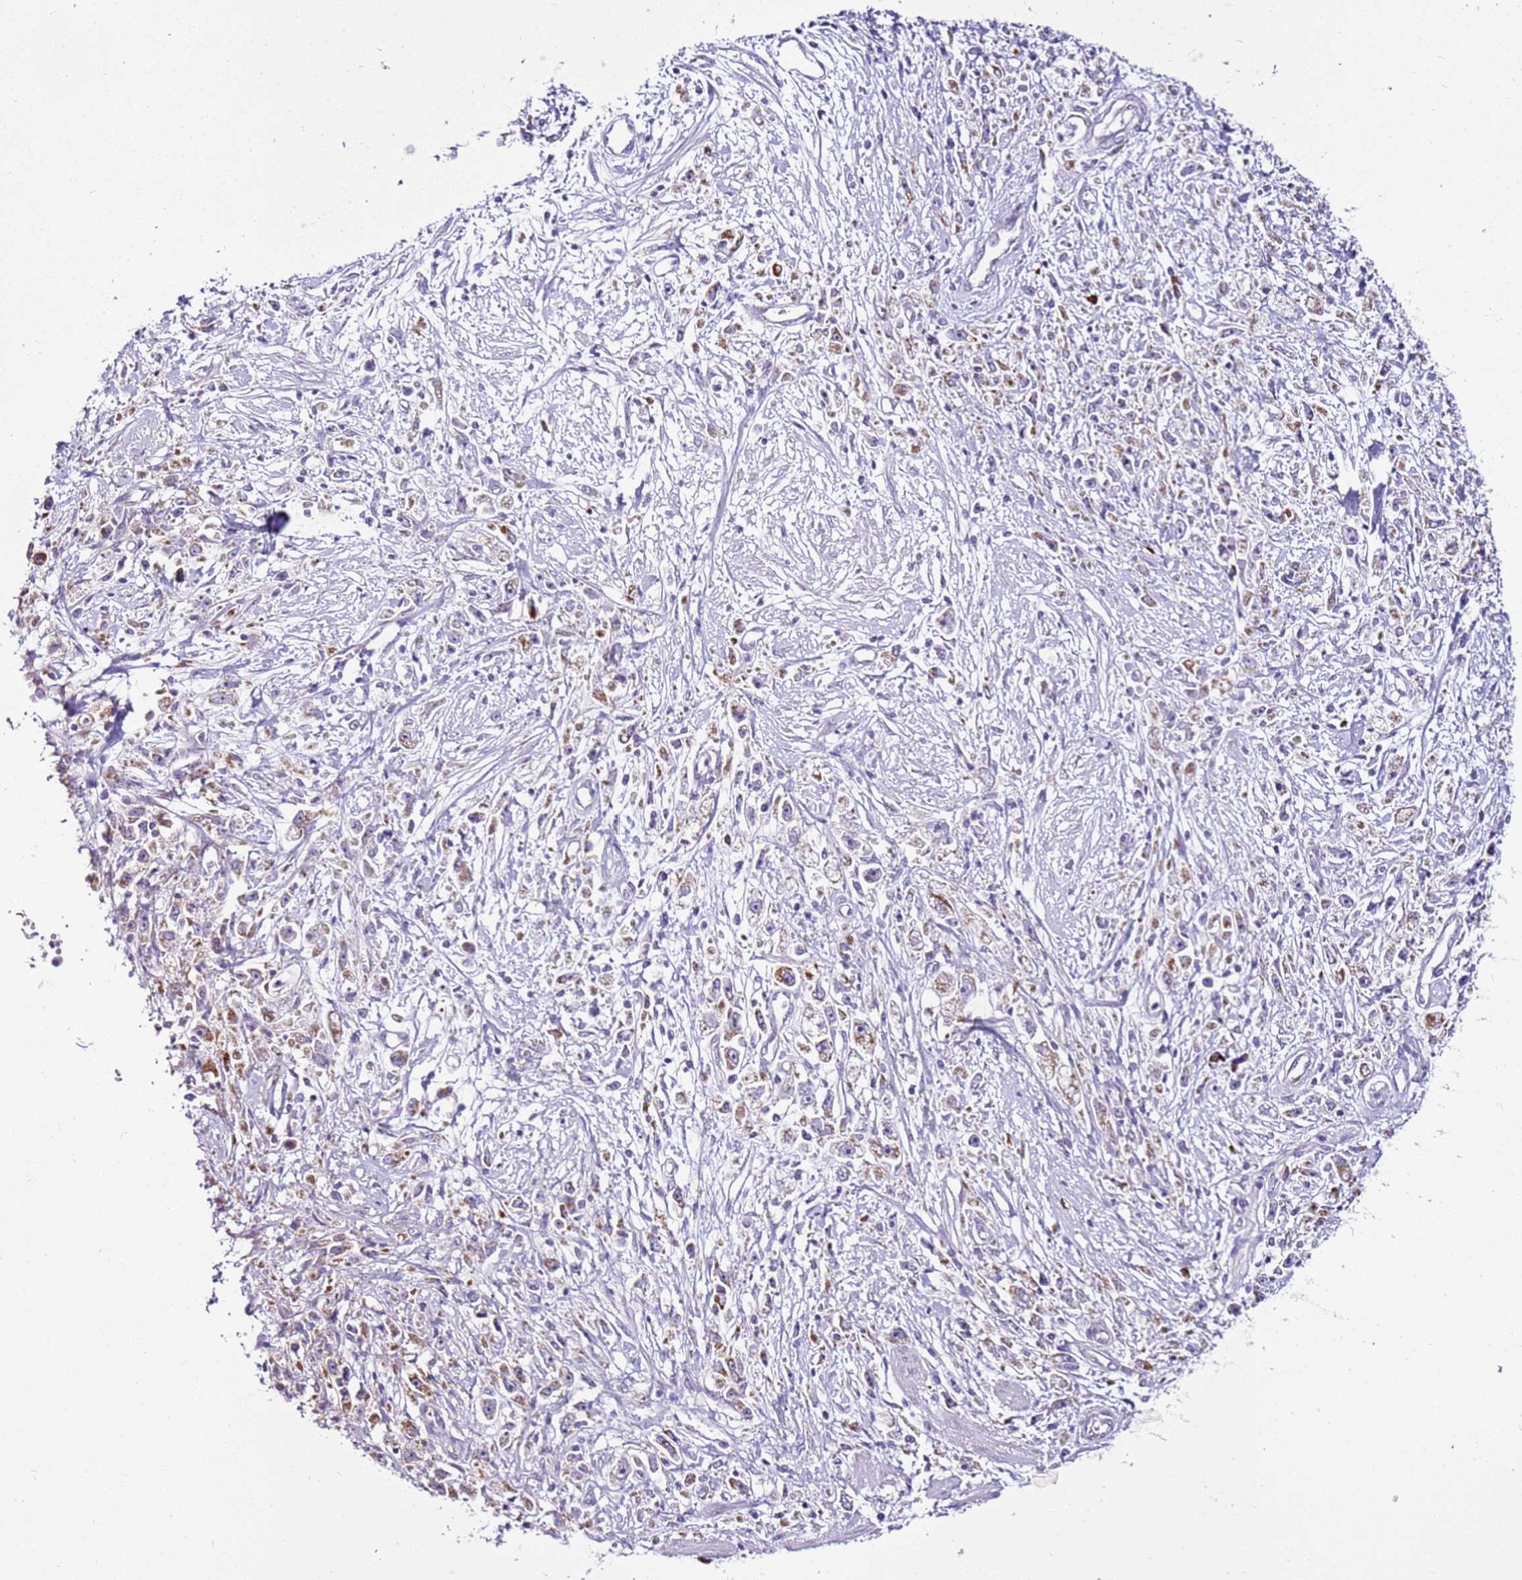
{"staining": {"intensity": "moderate", "quantity": "25%-75%", "location": "cytoplasmic/membranous"}, "tissue": "stomach cancer", "cell_type": "Tumor cells", "image_type": "cancer", "snomed": [{"axis": "morphology", "description": "Adenocarcinoma, NOS"}, {"axis": "topography", "description": "Stomach"}], "caption": "The histopathology image exhibits staining of adenocarcinoma (stomach), revealing moderate cytoplasmic/membranous protein expression (brown color) within tumor cells.", "gene": "MRPL36", "patient": {"sex": "female", "age": 59}}